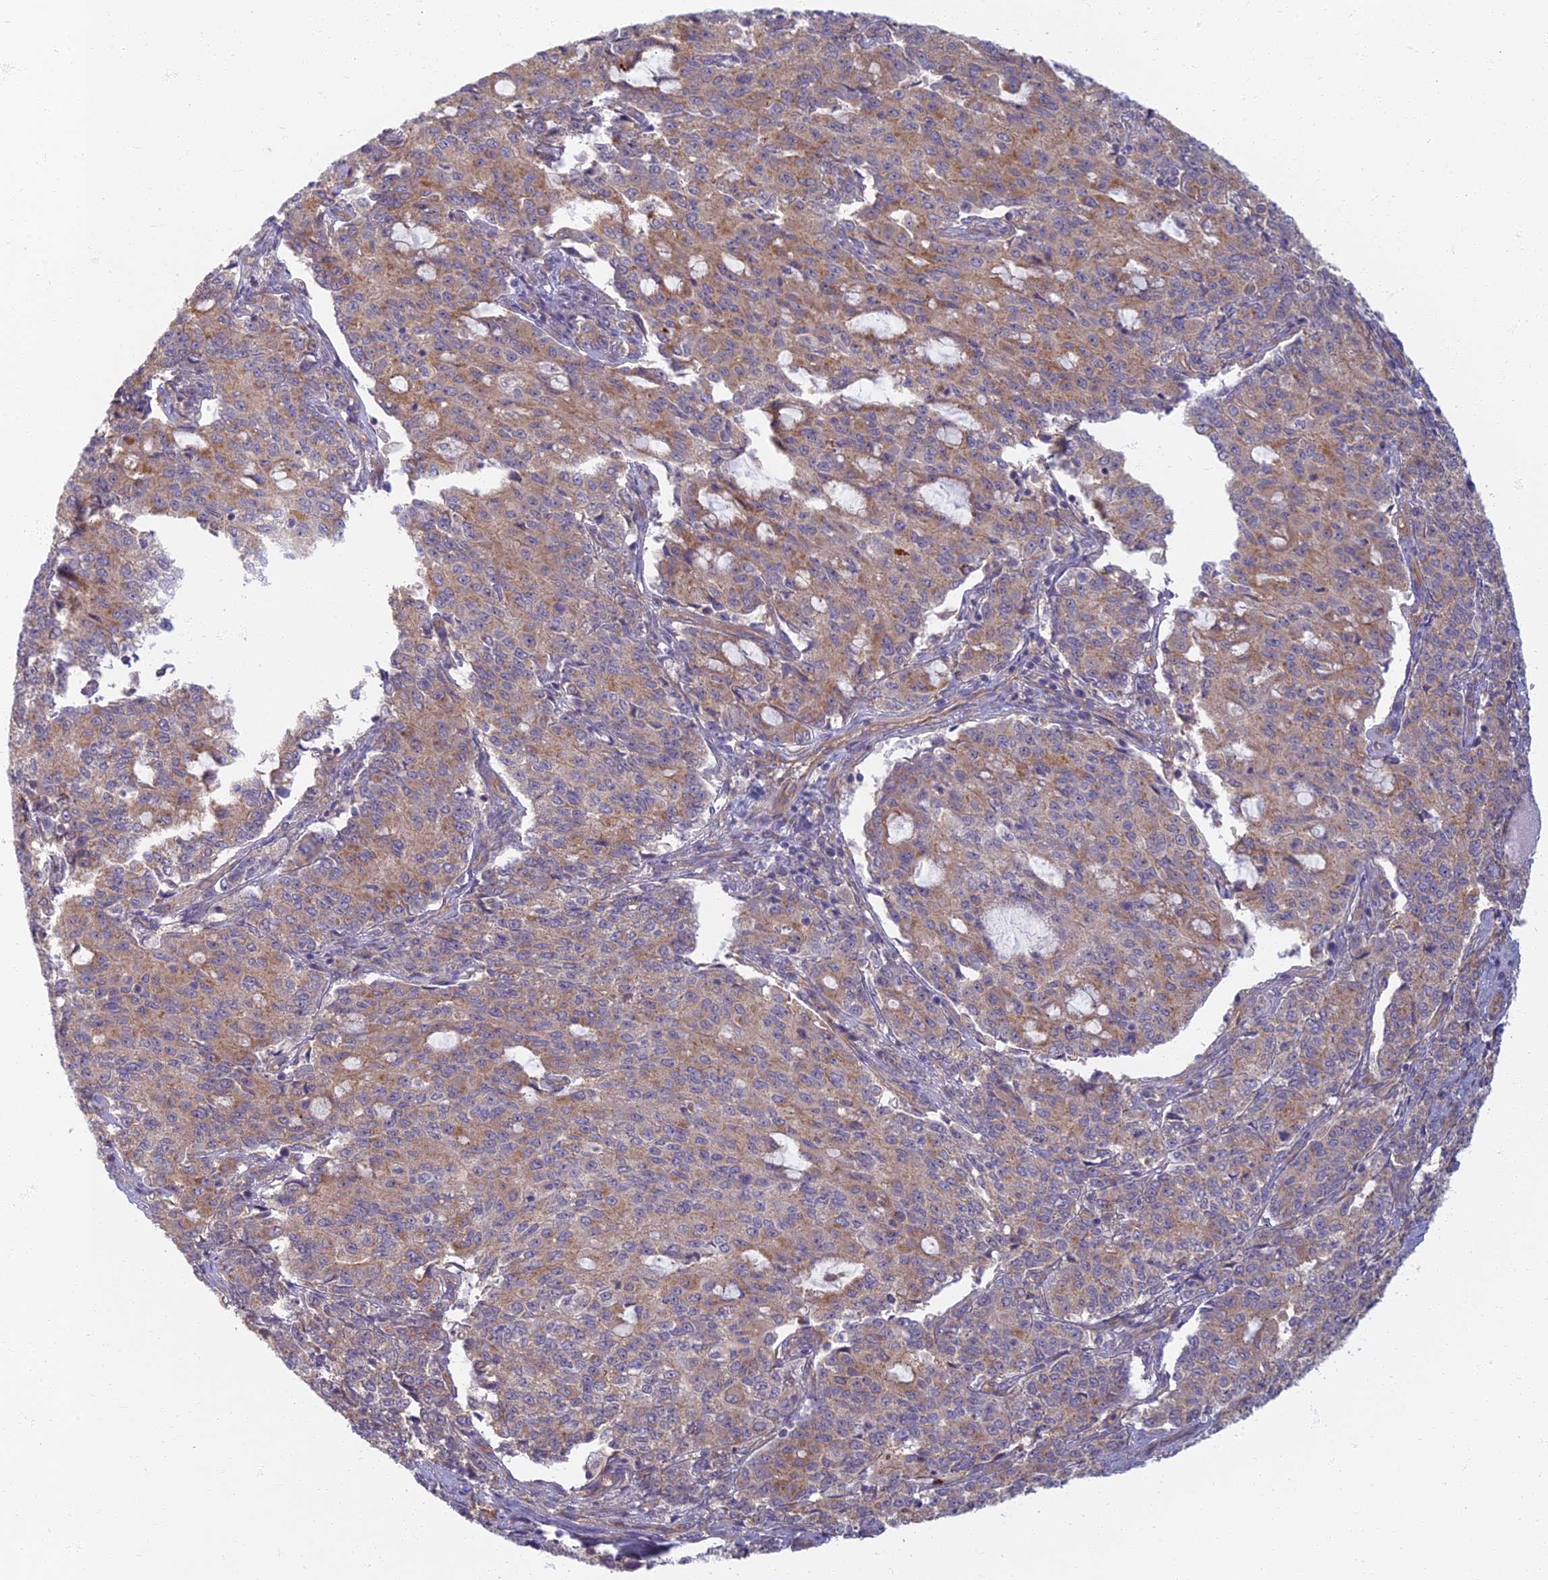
{"staining": {"intensity": "weak", "quantity": ">75%", "location": "cytoplasmic/membranous"}, "tissue": "endometrial cancer", "cell_type": "Tumor cells", "image_type": "cancer", "snomed": [{"axis": "morphology", "description": "Adenocarcinoma, NOS"}, {"axis": "topography", "description": "Endometrium"}], "caption": "This is an image of immunohistochemistry staining of endometrial cancer, which shows weak staining in the cytoplasmic/membranous of tumor cells.", "gene": "PROX2", "patient": {"sex": "female", "age": 50}}